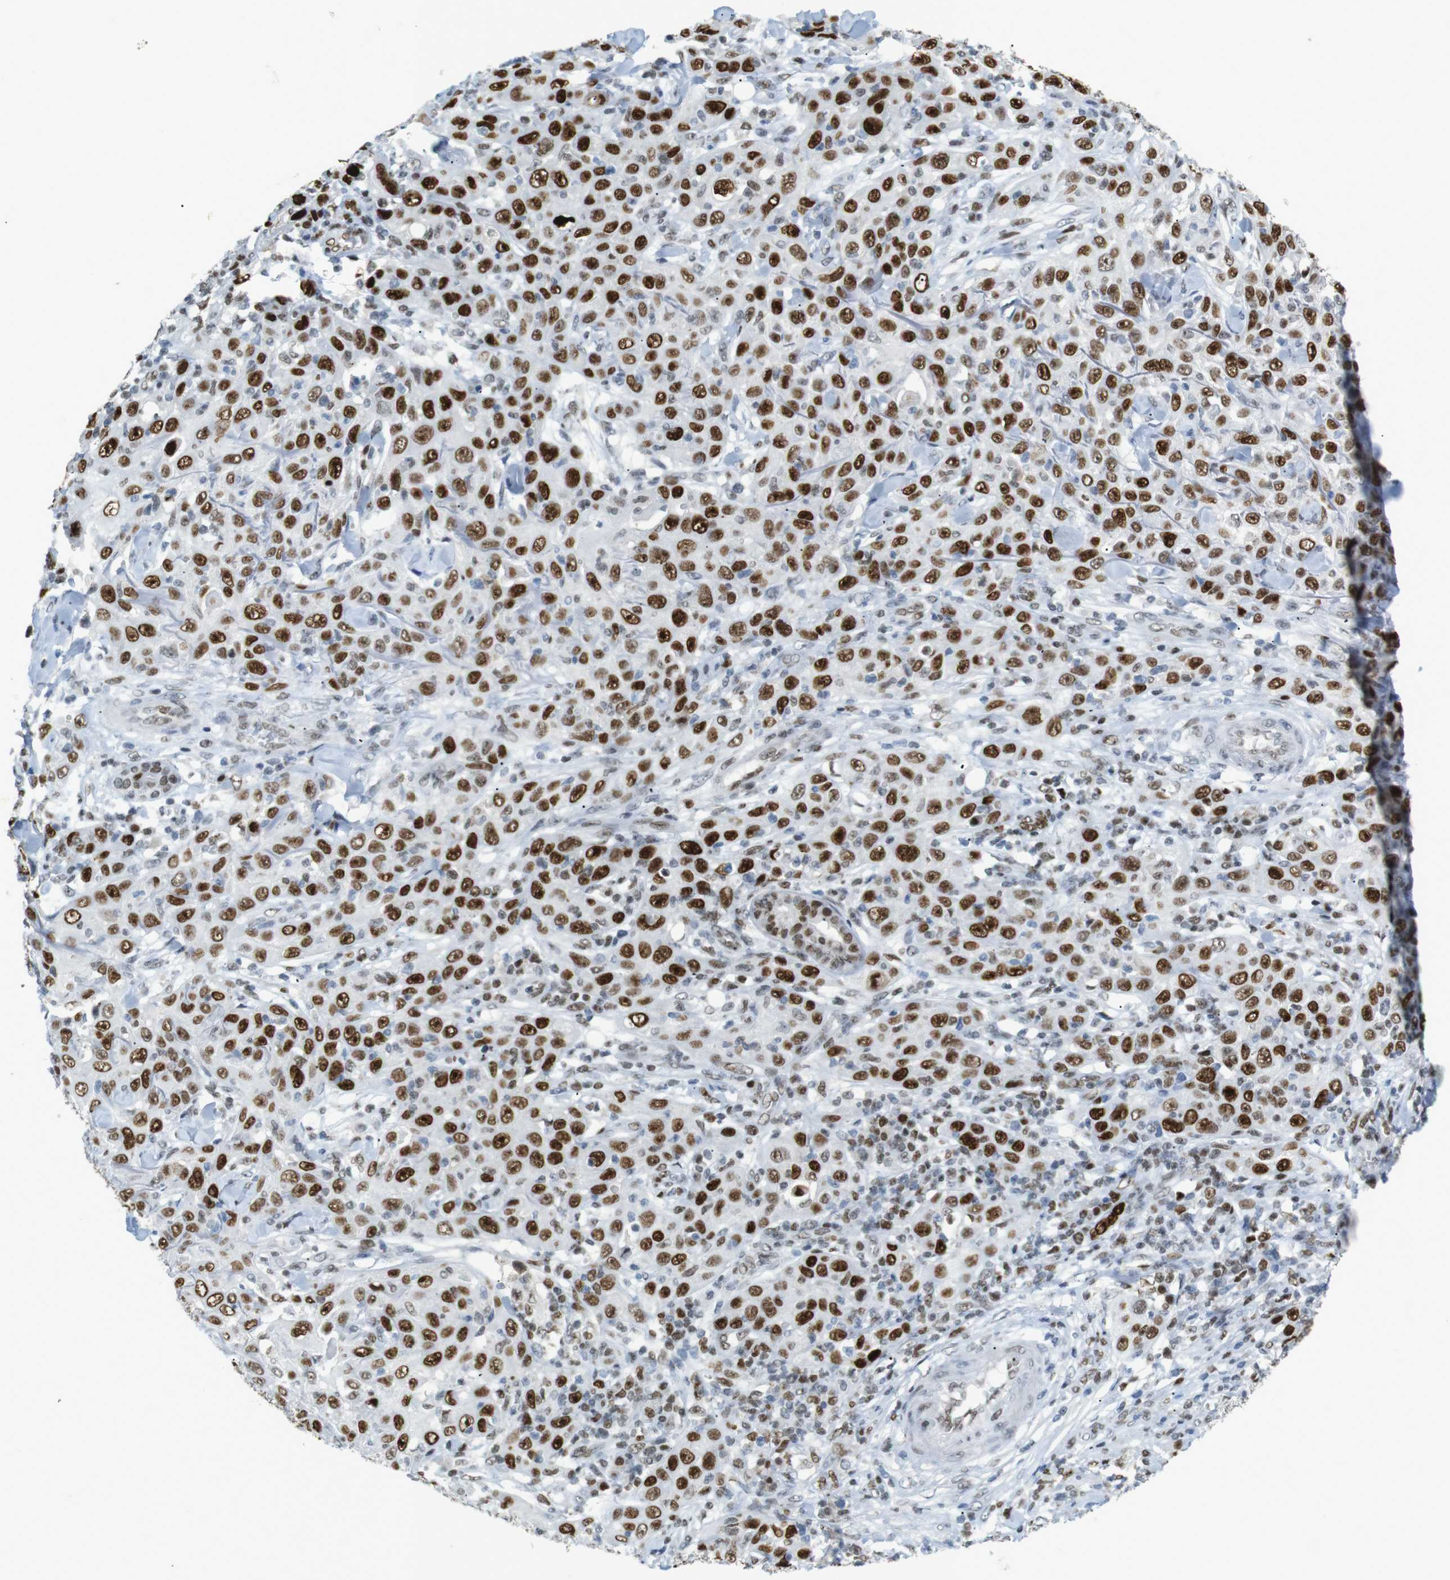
{"staining": {"intensity": "strong", "quantity": ">75%", "location": "nuclear"}, "tissue": "skin cancer", "cell_type": "Tumor cells", "image_type": "cancer", "snomed": [{"axis": "morphology", "description": "Squamous cell carcinoma, NOS"}, {"axis": "topography", "description": "Skin"}], "caption": "The histopathology image reveals immunohistochemical staining of skin squamous cell carcinoma. There is strong nuclear positivity is seen in approximately >75% of tumor cells.", "gene": "RIOX2", "patient": {"sex": "female", "age": 88}}